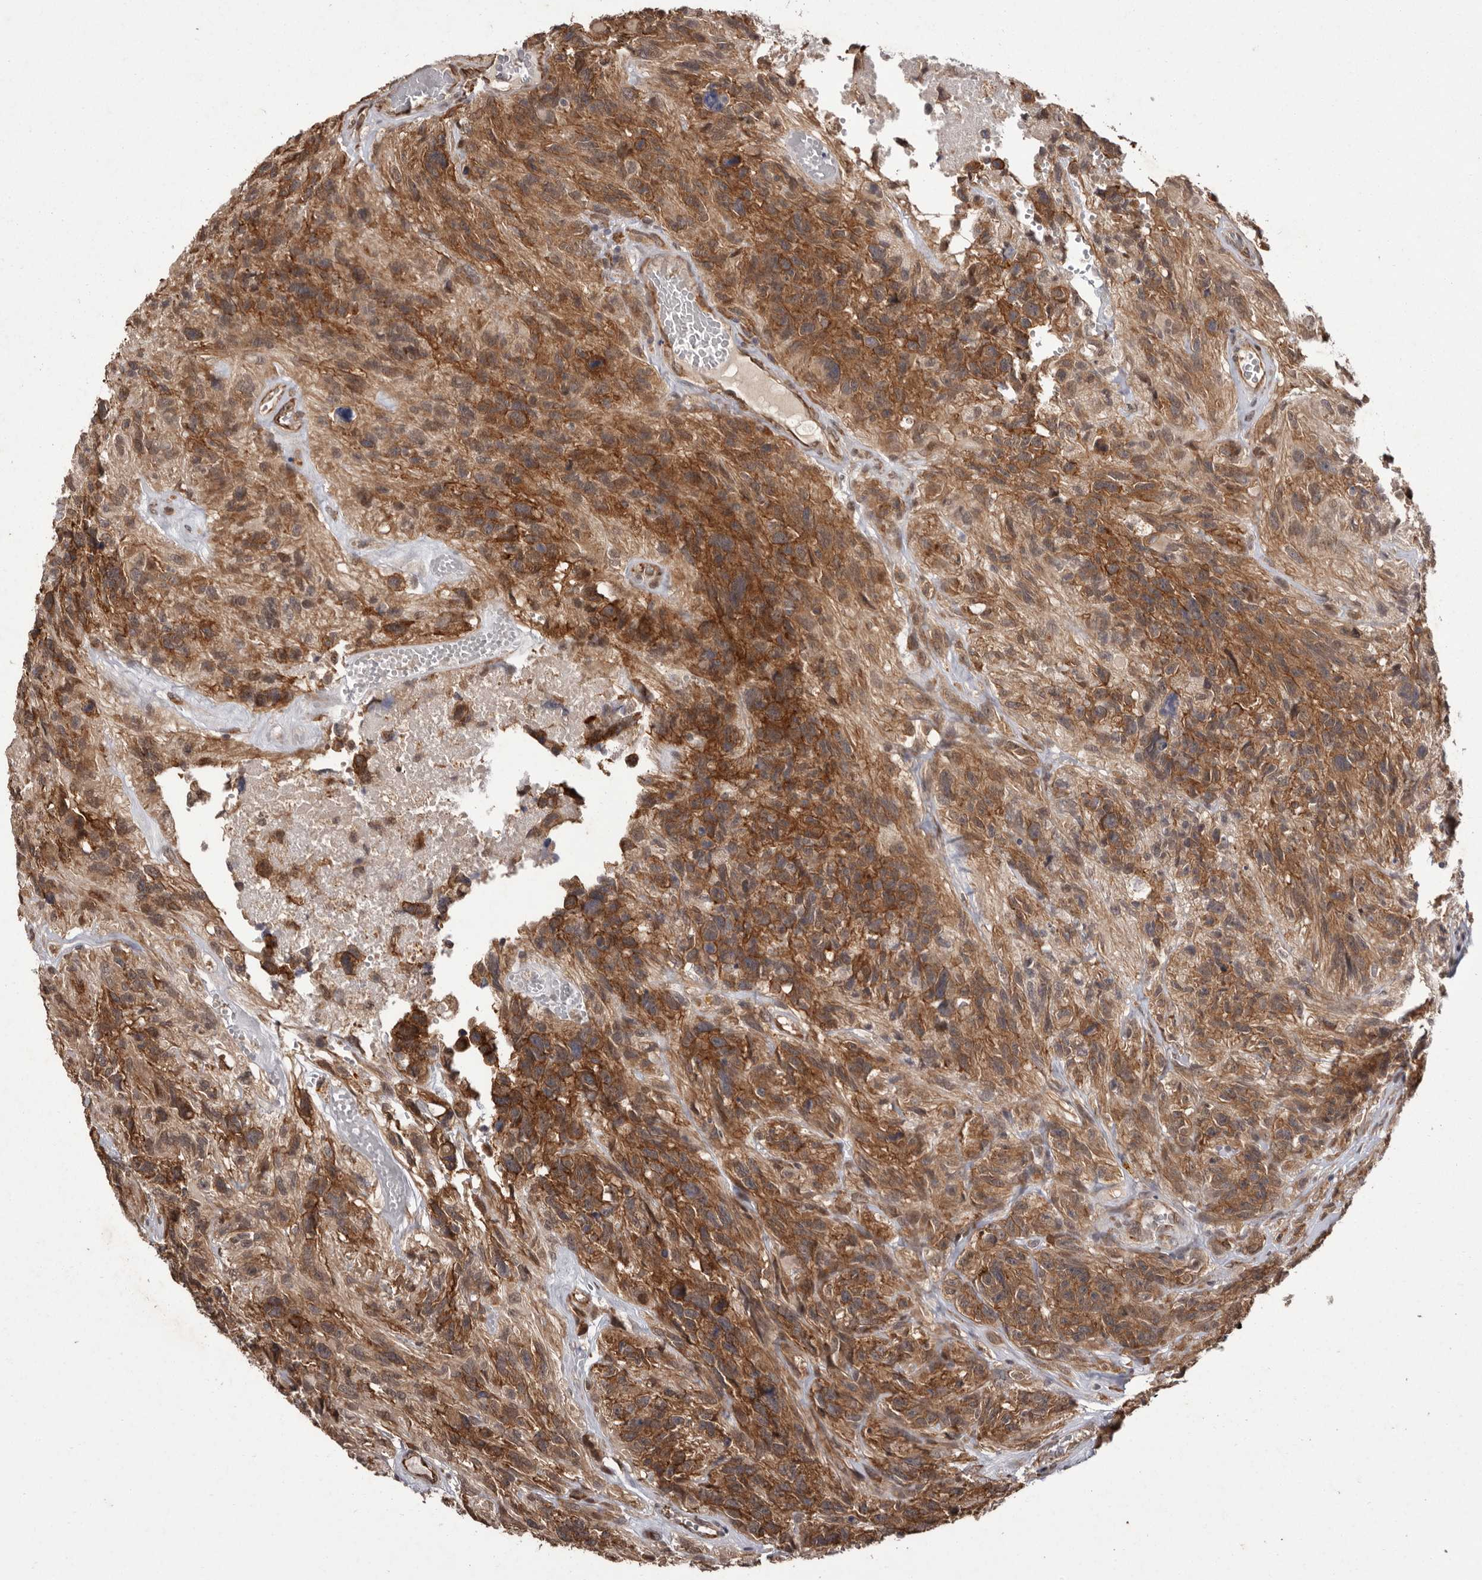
{"staining": {"intensity": "moderate", "quantity": ">75%", "location": "cytoplasmic/membranous"}, "tissue": "glioma", "cell_type": "Tumor cells", "image_type": "cancer", "snomed": [{"axis": "morphology", "description": "Glioma, malignant, High grade"}, {"axis": "topography", "description": "Brain"}], "caption": "DAB immunohistochemical staining of human glioma demonstrates moderate cytoplasmic/membranous protein expression in about >75% of tumor cells. Immunohistochemistry stains the protein in brown and the nuclei are stained blue.", "gene": "LRGUK", "patient": {"sex": "male", "age": 69}}